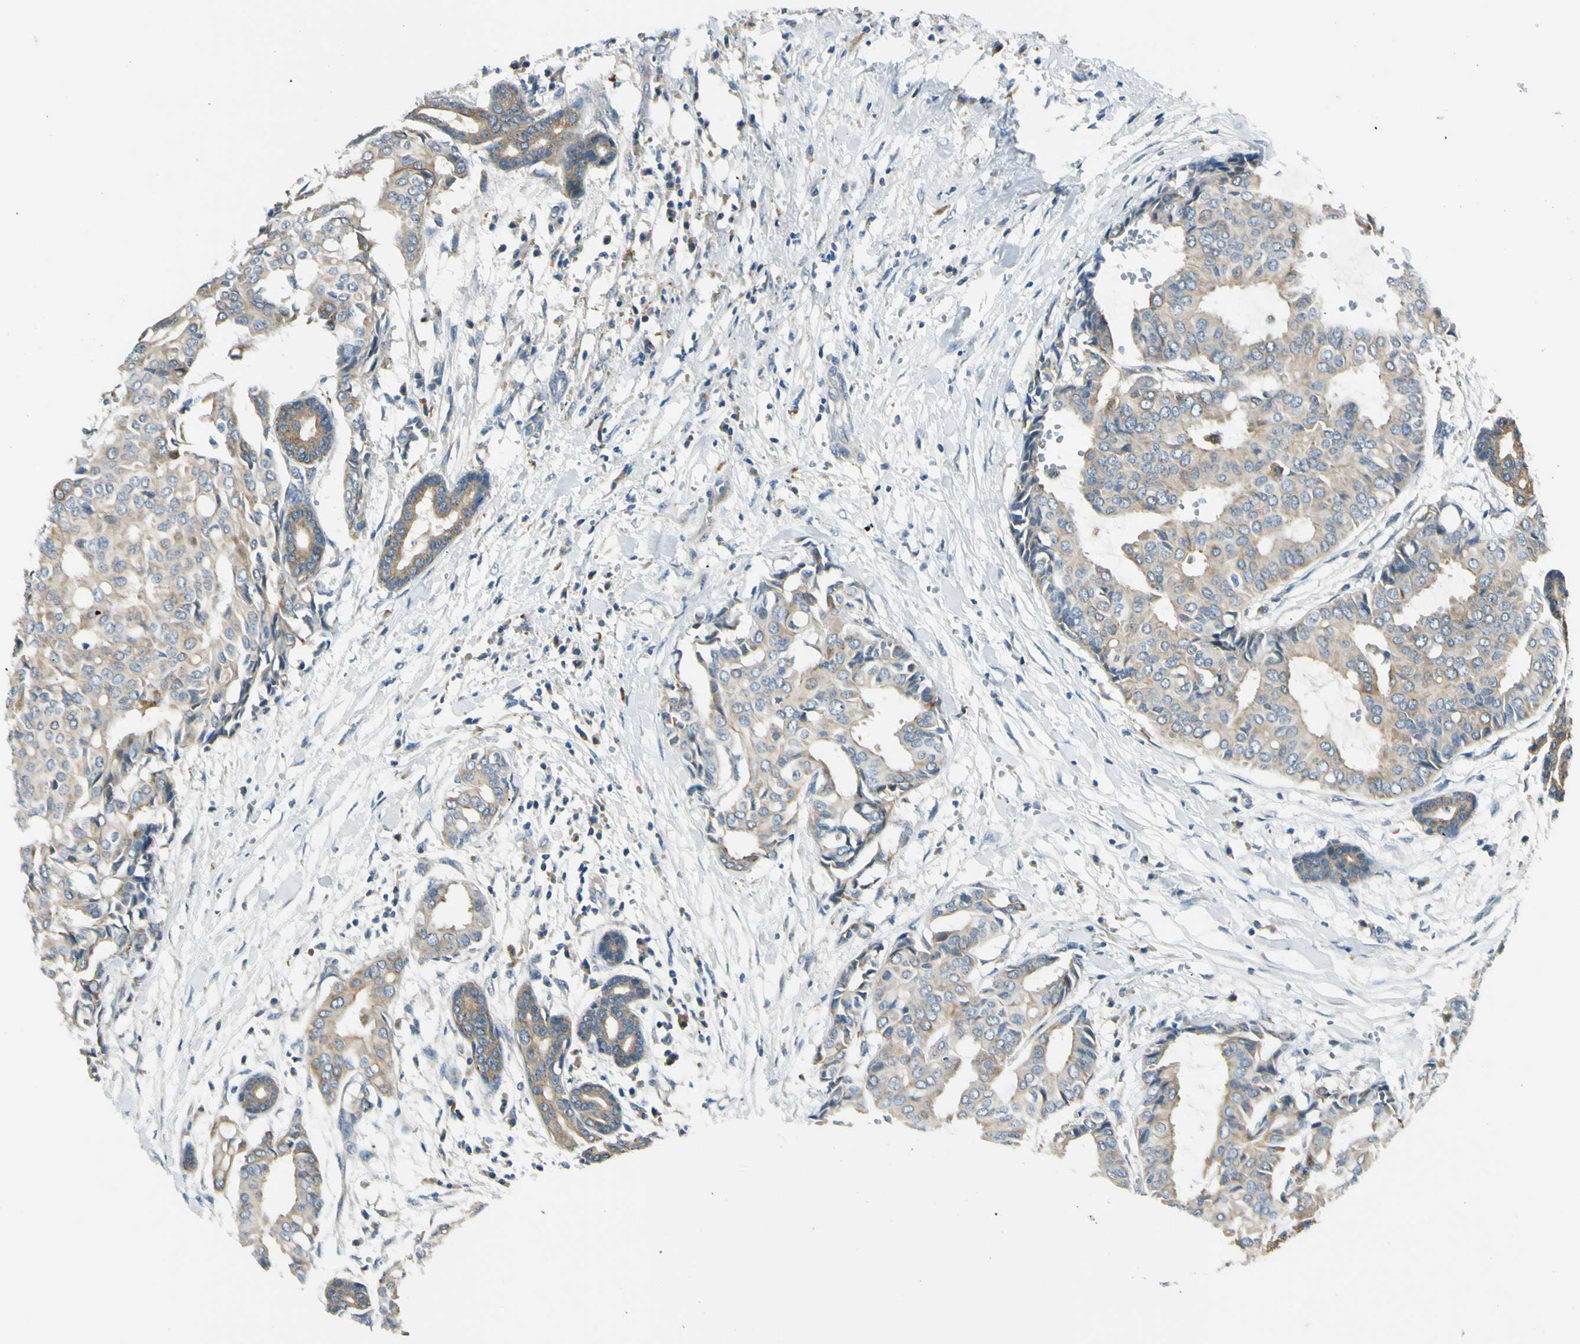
{"staining": {"intensity": "moderate", "quantity": ">75%", "location": "cytoplasmic/membranous"}, "tissue": "head and neck cancer", "cell_type": "Tumor cells", "image_type": "cancer", "snomed": [{"axis": "morphology", "description": "Adenocarcinoma, NOS"}, {"axis": "topography", "description": "Salivary gland"}, {"axis": "topography", "description": "Head-Neck"}], "caption": "The micrograph exhibits staining of head and neck cancer, revealing moderate cytoplasmic/membranous protein staining (brown color) within tumor cells.", "gene": "LAMA3", "patient": {"sex": "female", "age": 59}}